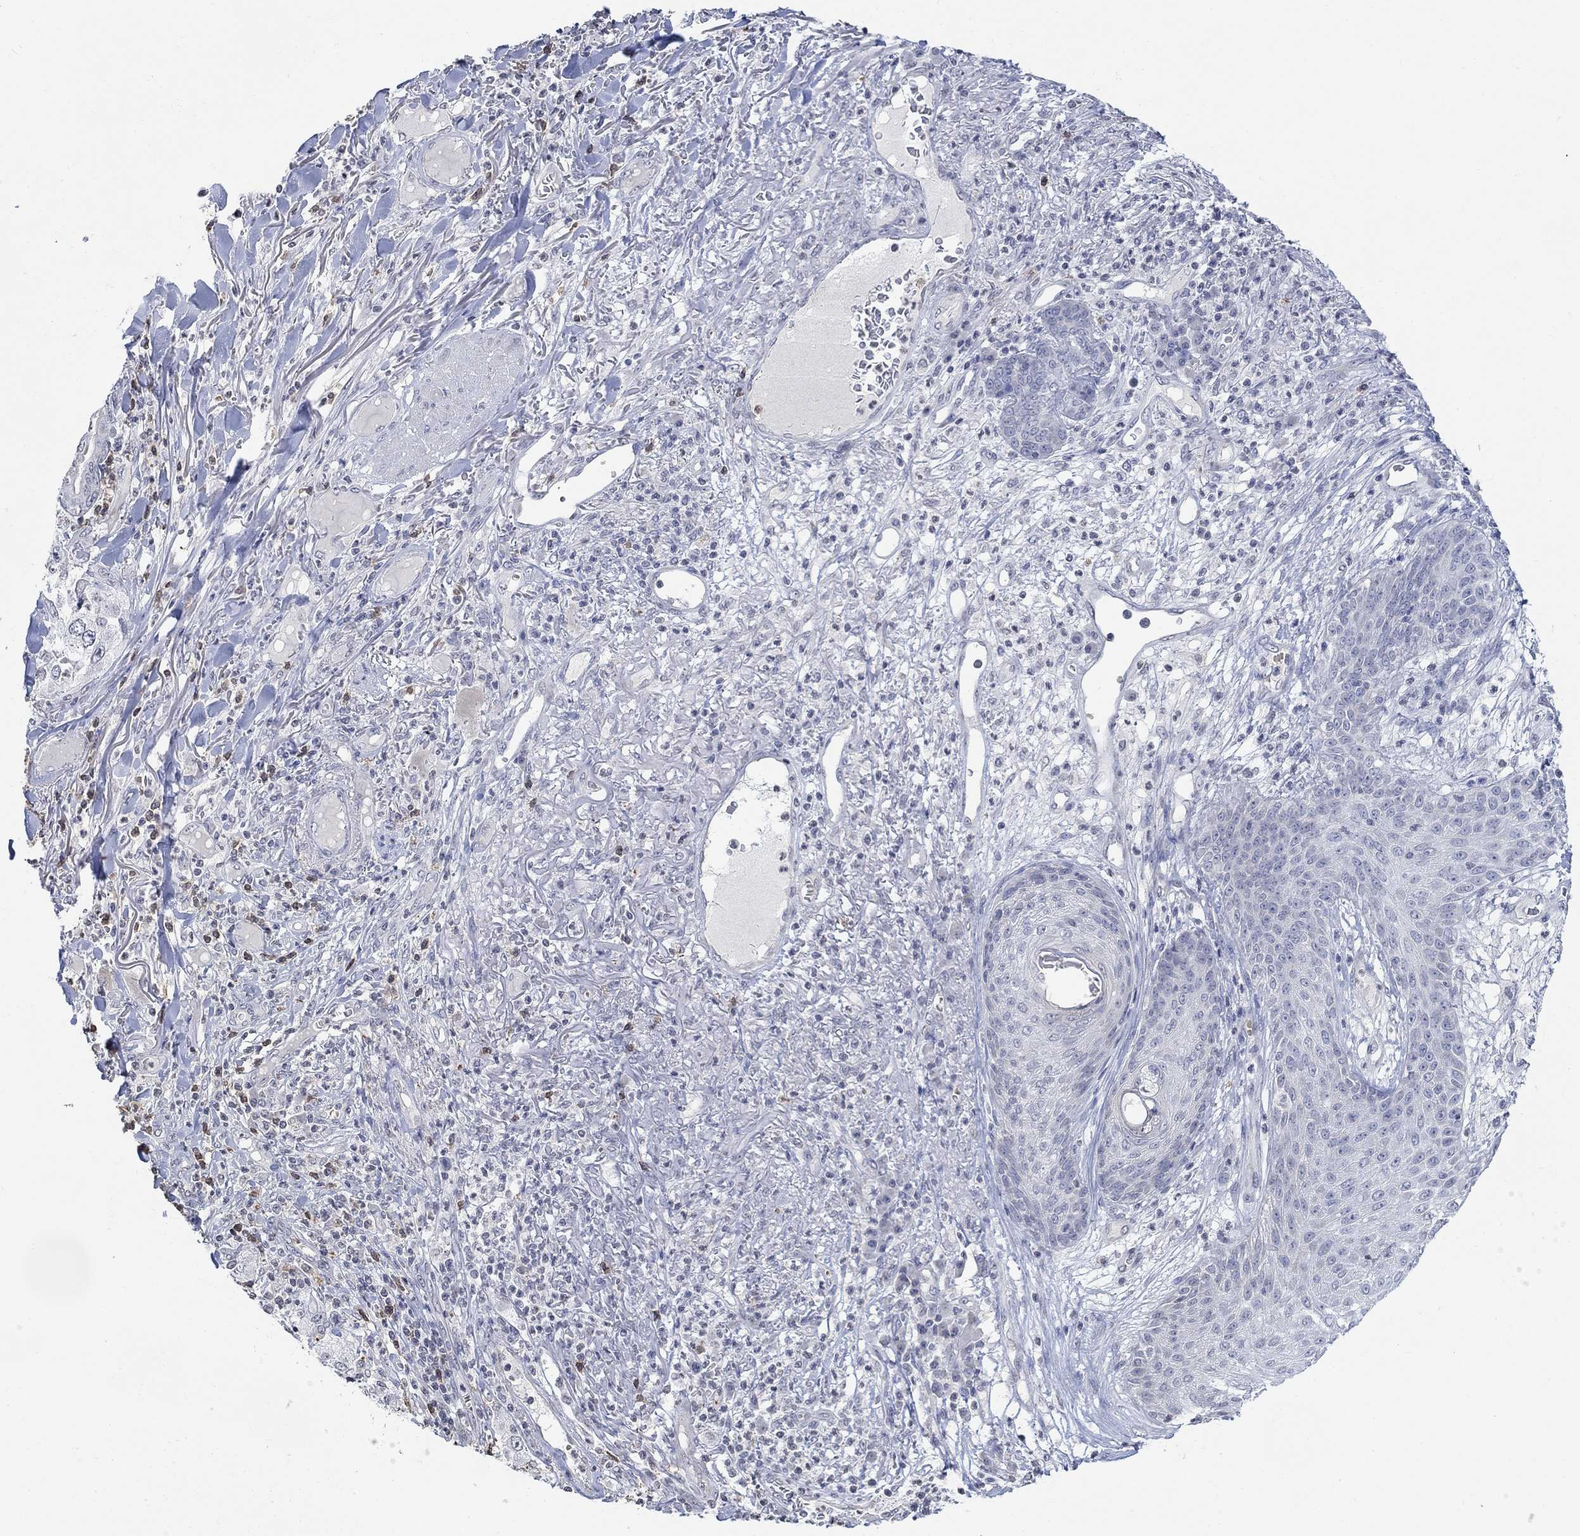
{"staining": {"intensity": "negative", "quantity": "none", "location": "none"}, "tissue": "skin cancer", "cell_type": "Tumor cells", "image_type": "cancer", "snomed": [{"axis": "morphology", "description": "Squamous cell carcinoma, NOS"}, {"axis": "topography", "description": "Skin"}], "caption": "Immunohistochemistry histopathology image of human squamous cell carcinoma (skin) stained for a protein (brown), which exhibits no positivity in tumor cells.", "gene": "TMEM255A", "patient": {"sex": "male", "age": 82}}